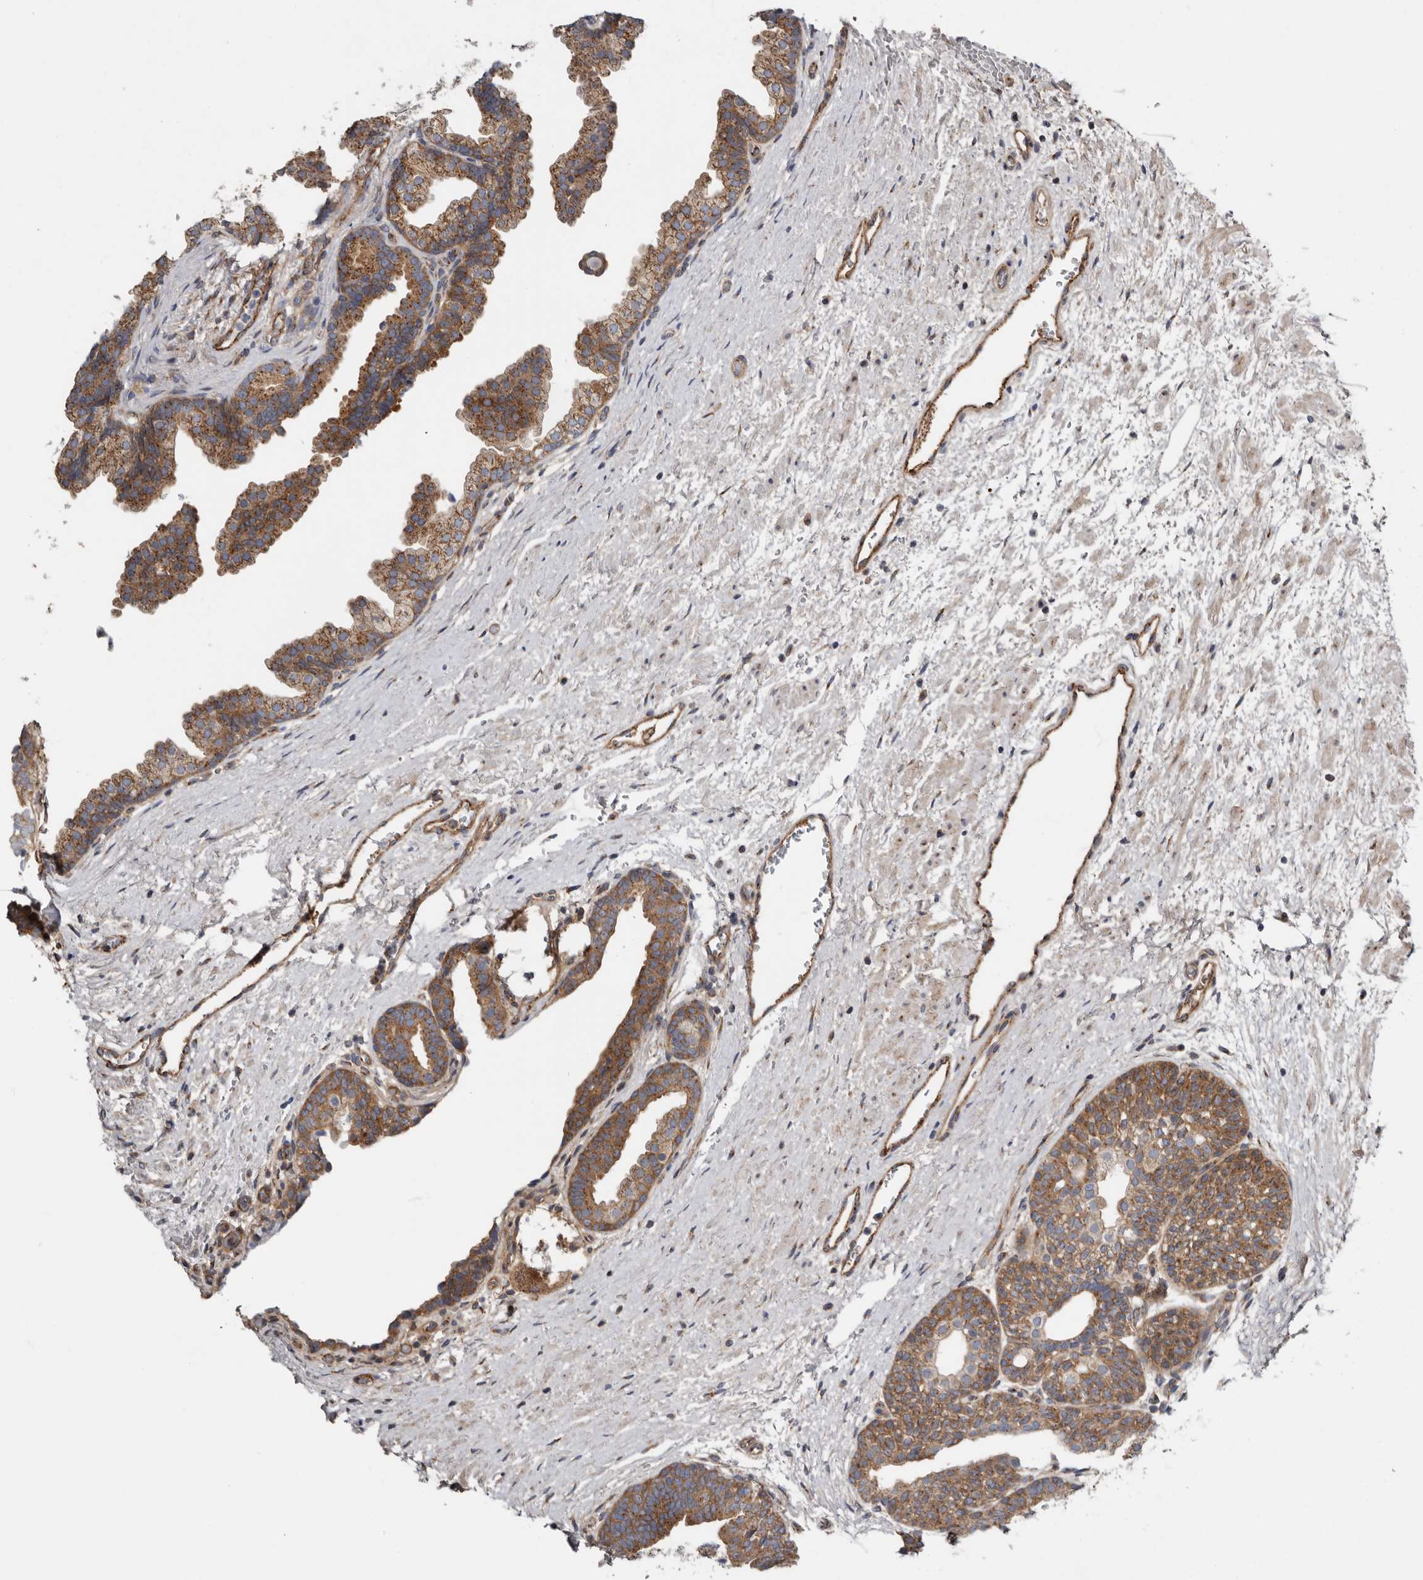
{"staining": {"intensity": "moderate", "quantity": ">75%", "location": "cytoplasmic/membranous"}, "tissue": "prostate", "cell_type": "Glandular cells", "image_type": "normal", "snomed": [{"axis": "morphology", "description": "Normal tissue, NOS"}, {"axis": "topography", "description": "Prostate"}], "caption": "Prostate stained for a protein exhibits moderate cytoplasmic/membranous positivity in glandular cells. Using DAB (brown) and hematoxylin (blue) stains, captured at high magnification using brightfield microscopy.", "gene": "LUZP1", "patient": {"sex": "male", "age": 48}}